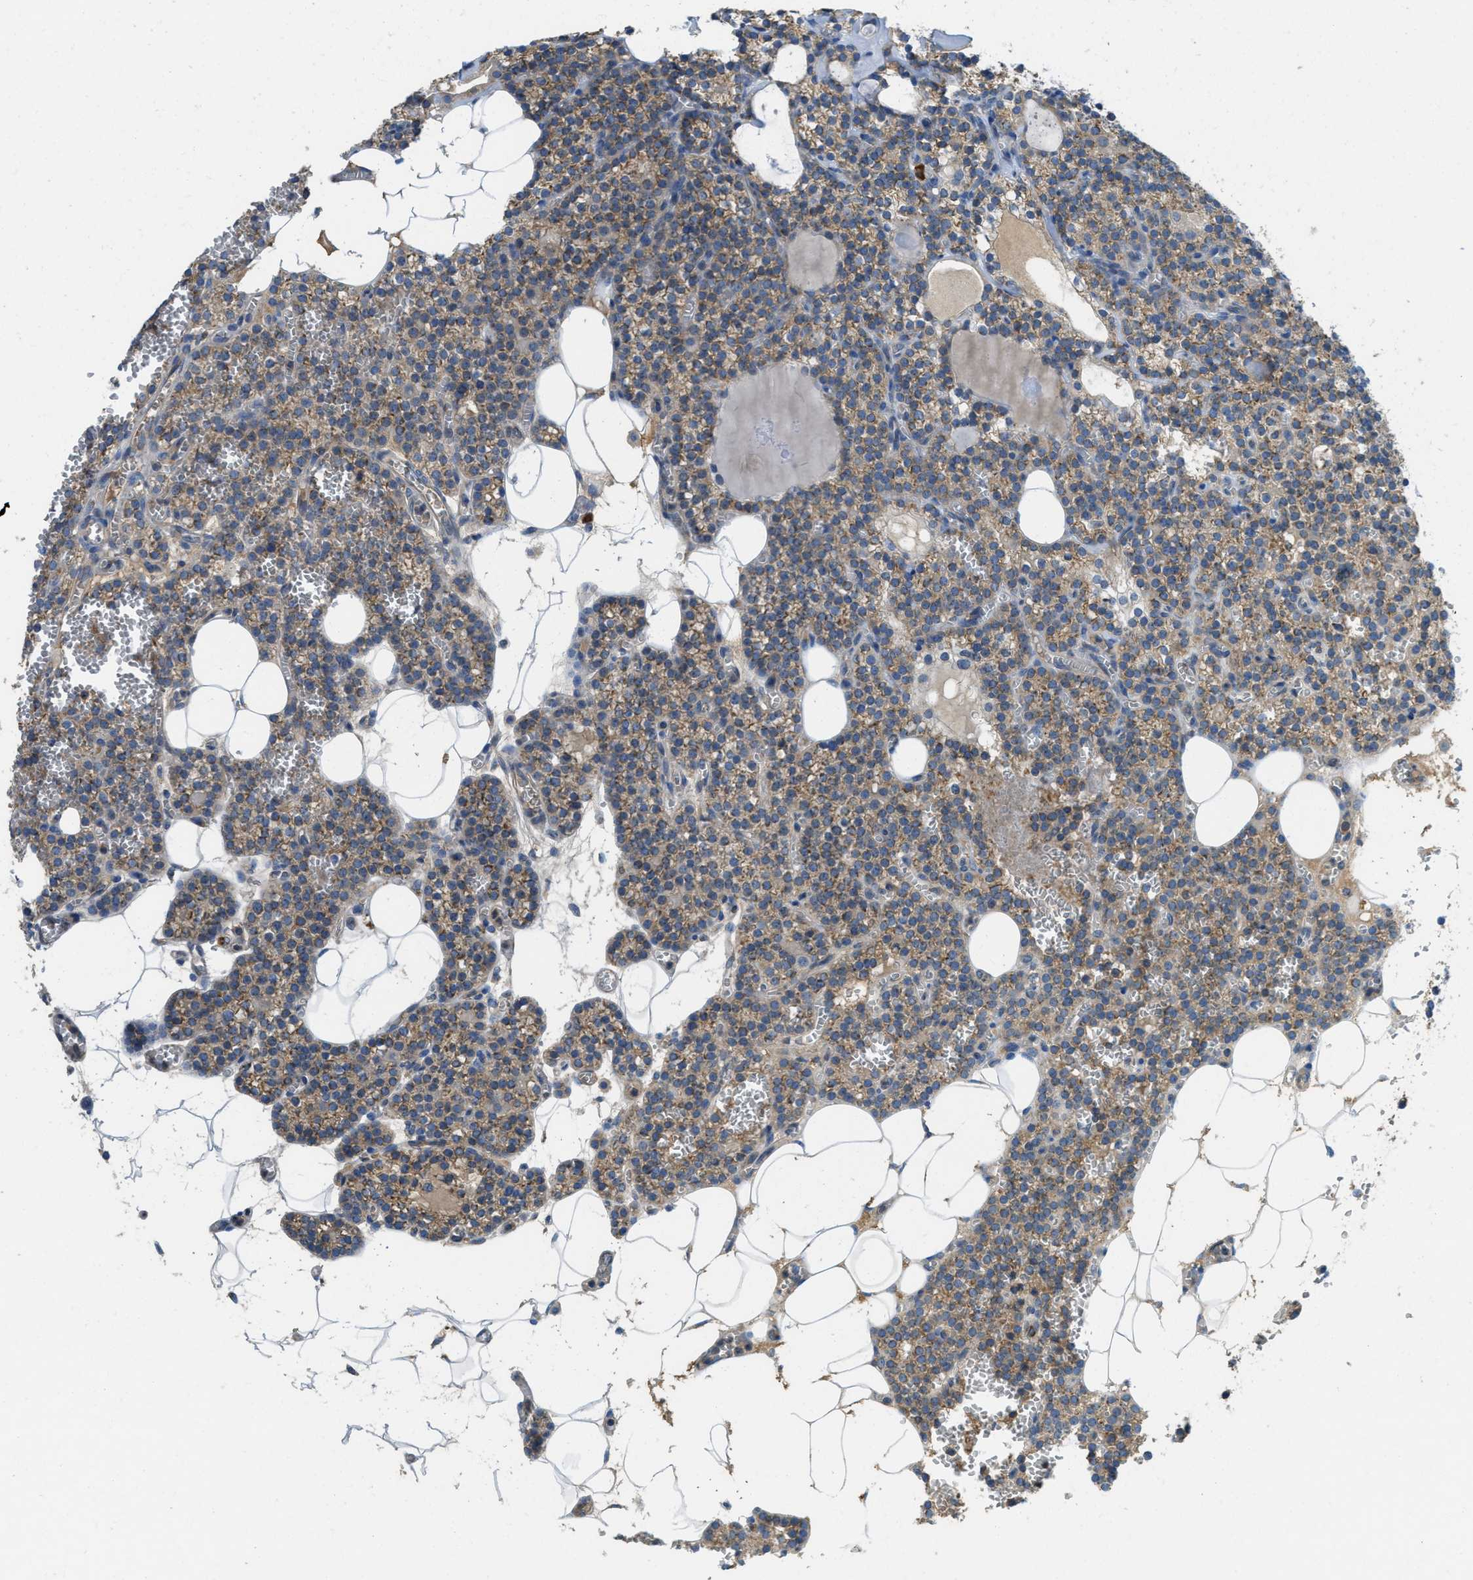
{"staining": {"intensity": "weak", "quantity": ">75%", "location": "cytoplasmic/membranous"}, "tissue": "parathyroid gland", "cell_type": "Glandular cells", "image_type": "normal", "snomed": [{"axis": "morphology", "description": "Normal tissue, NOS"}, {"axis": "morphology", "description": "Adenoma, NOS"}, {"axis": "topography", "description": "Parathyroid gland"}], "caption": "Parathyroid gland stained with DAB (3,3'-diaminobenzidine) immunohistochemistry (IHC) shows low levels of weak cytoplasmic/membranous positivity in about >75% of glandular cells.", "gene": "SSR1", "patient": {"sex": "female", "age": 58}}